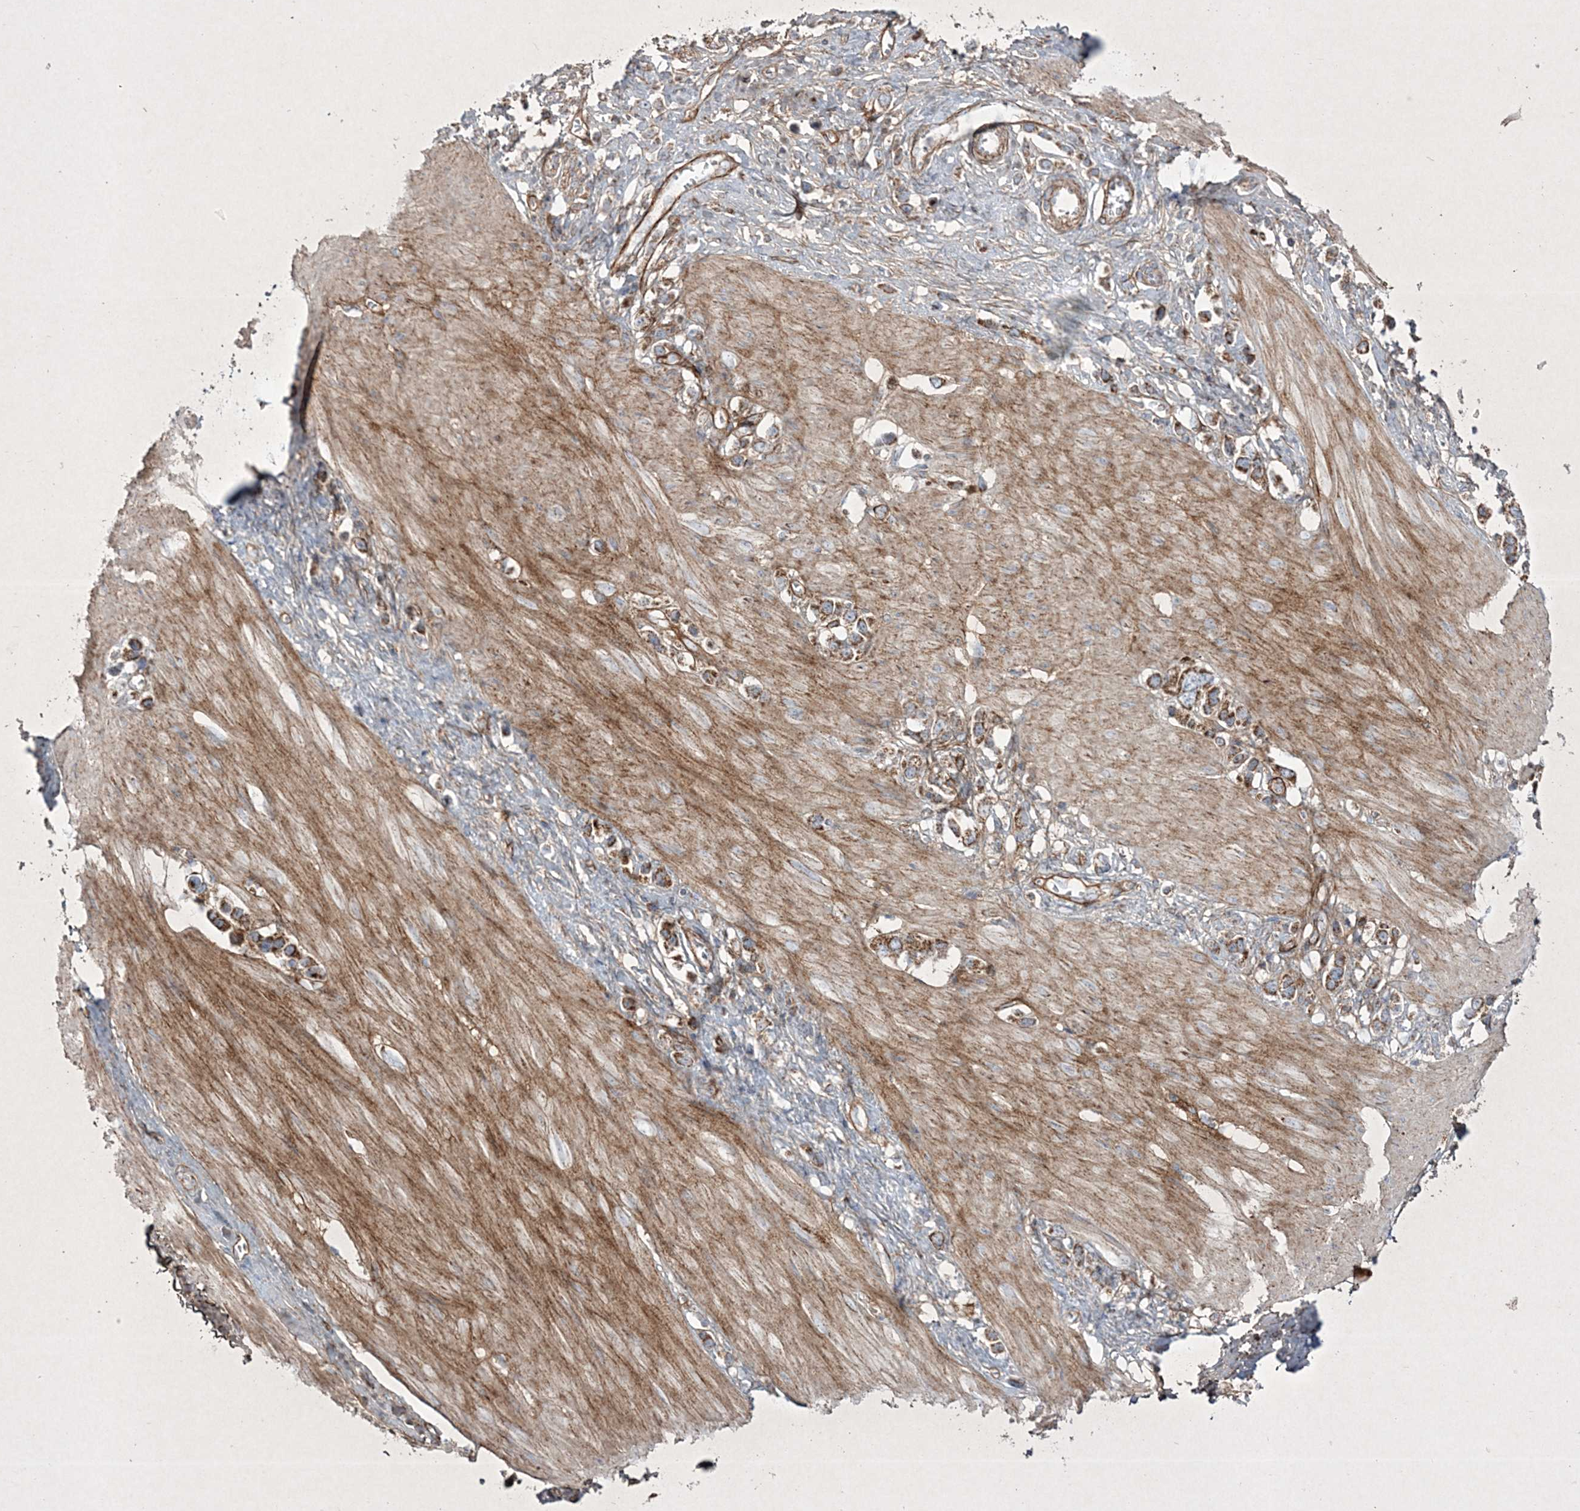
{"staining": {"intensity": "moderate", "quantity": ">75%", "location": "cytoplasmic/membranous"}, "tissue": "stomach cancer", "cell_type": "Tumor cells", "image_type": "cancer", "snomed": [{"axis": "morphology", "description": "Adenocarcinoma, NOS"}, {"axis": "topography", "description": "Stomach"}], "caption": "This photomicrograph reveals IHC staining of human adenocarcinoma (stomach), with medium moderate cytoplasmic/membranous expression in about >75% of tumor cells.", "gene": "RICTOR", "patient": {"sex": "female", "age": 65}}